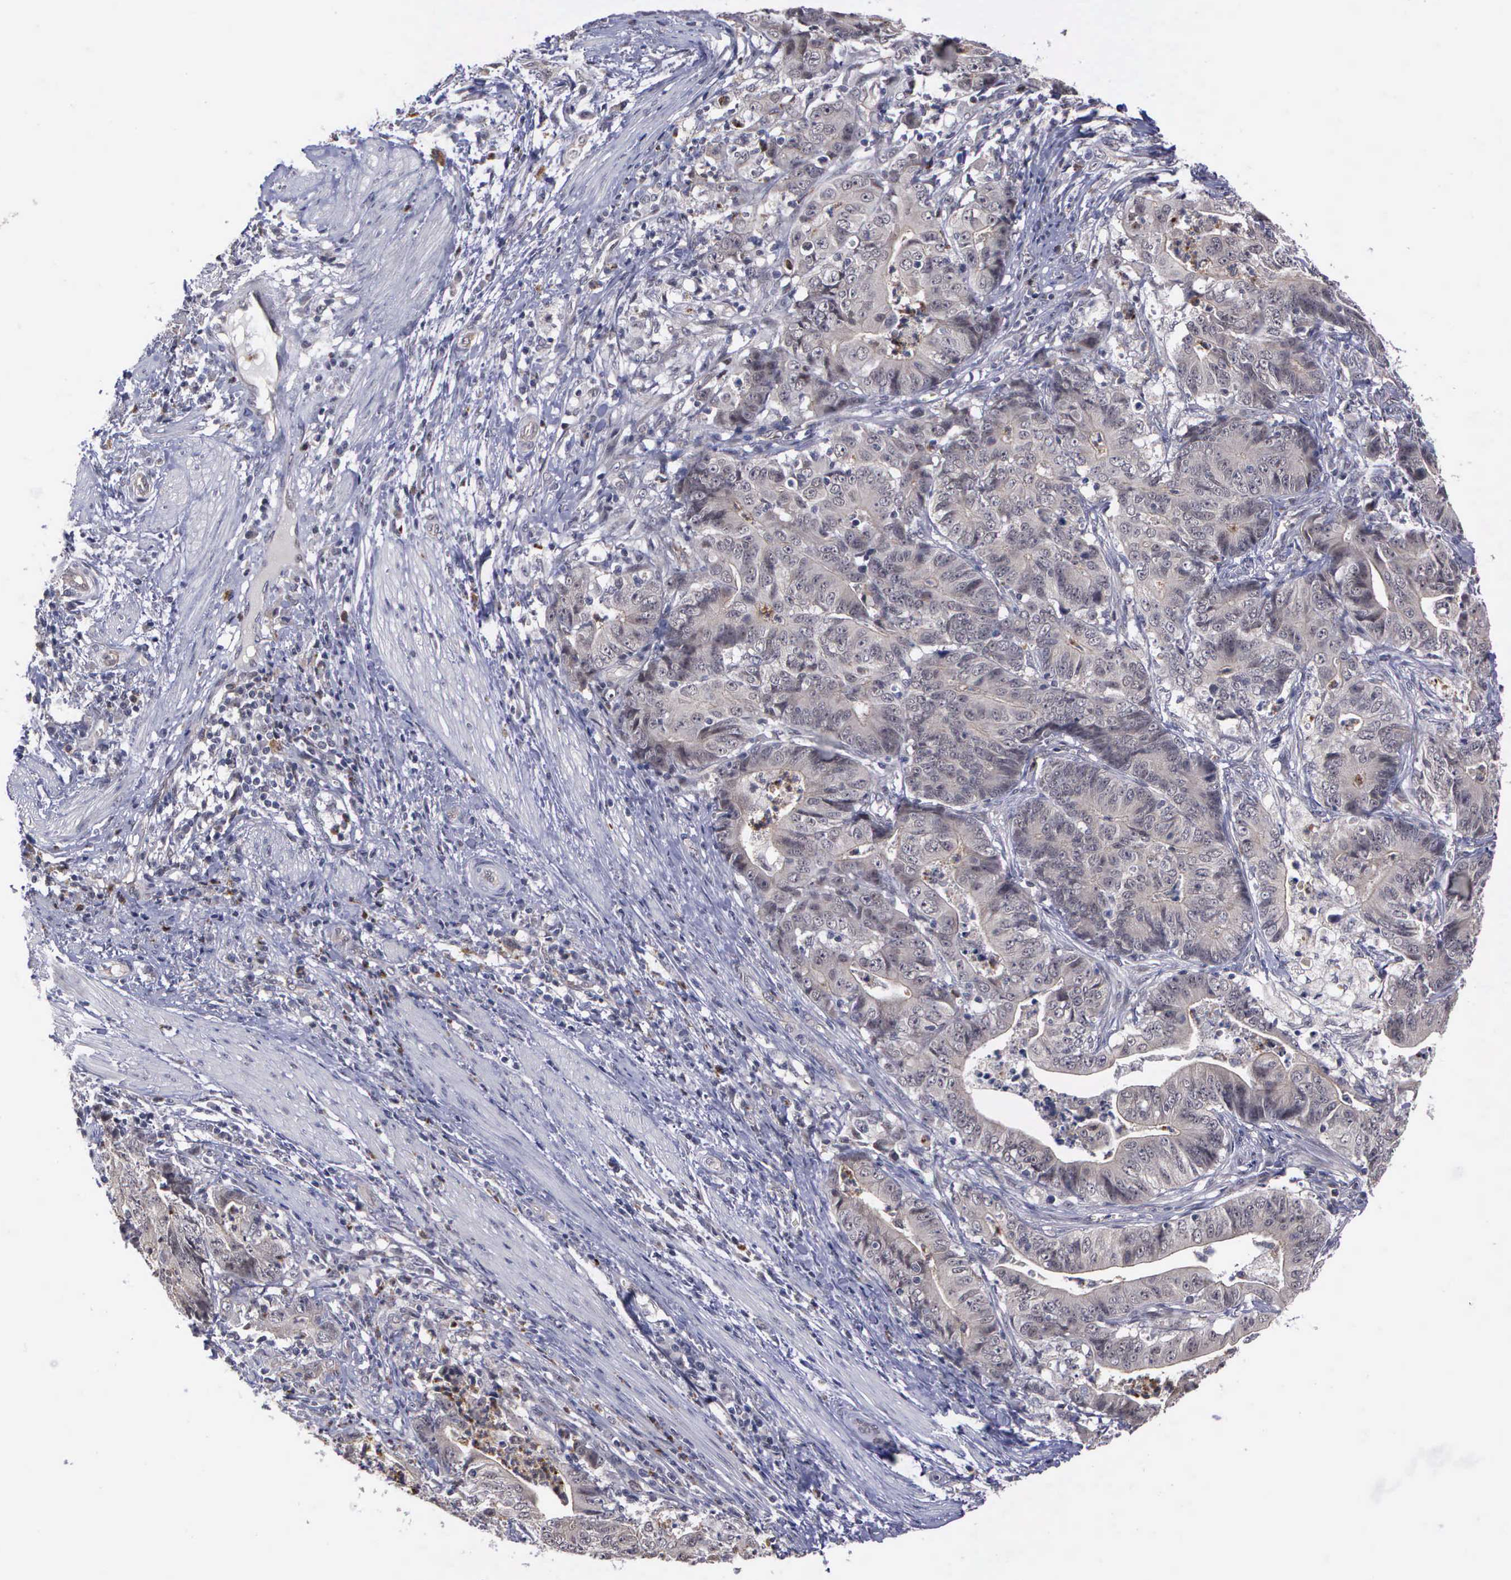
{"staining": {"intensity": "weak", "quantity": "25%-75%", "location": "cytoplasmic/membranous"}, "tissue": "stomach cancer", "cell_type": "Tumor cells", "image_type": "cancer", "snomed": [{"axis": "morphology", "description": "Adenocarcinoma, NOS"}, {"axis": "topography", "description": "Stomach, lower"}], "caption": "The micrograph demonstrates a brown stain indicating the presence of a protein in the cytoplasmic/membranous of tumor cells in stomach adenocarcinoma.", "gene": "MAP3K9", "patient": {"sex": "female", "age": 86}}